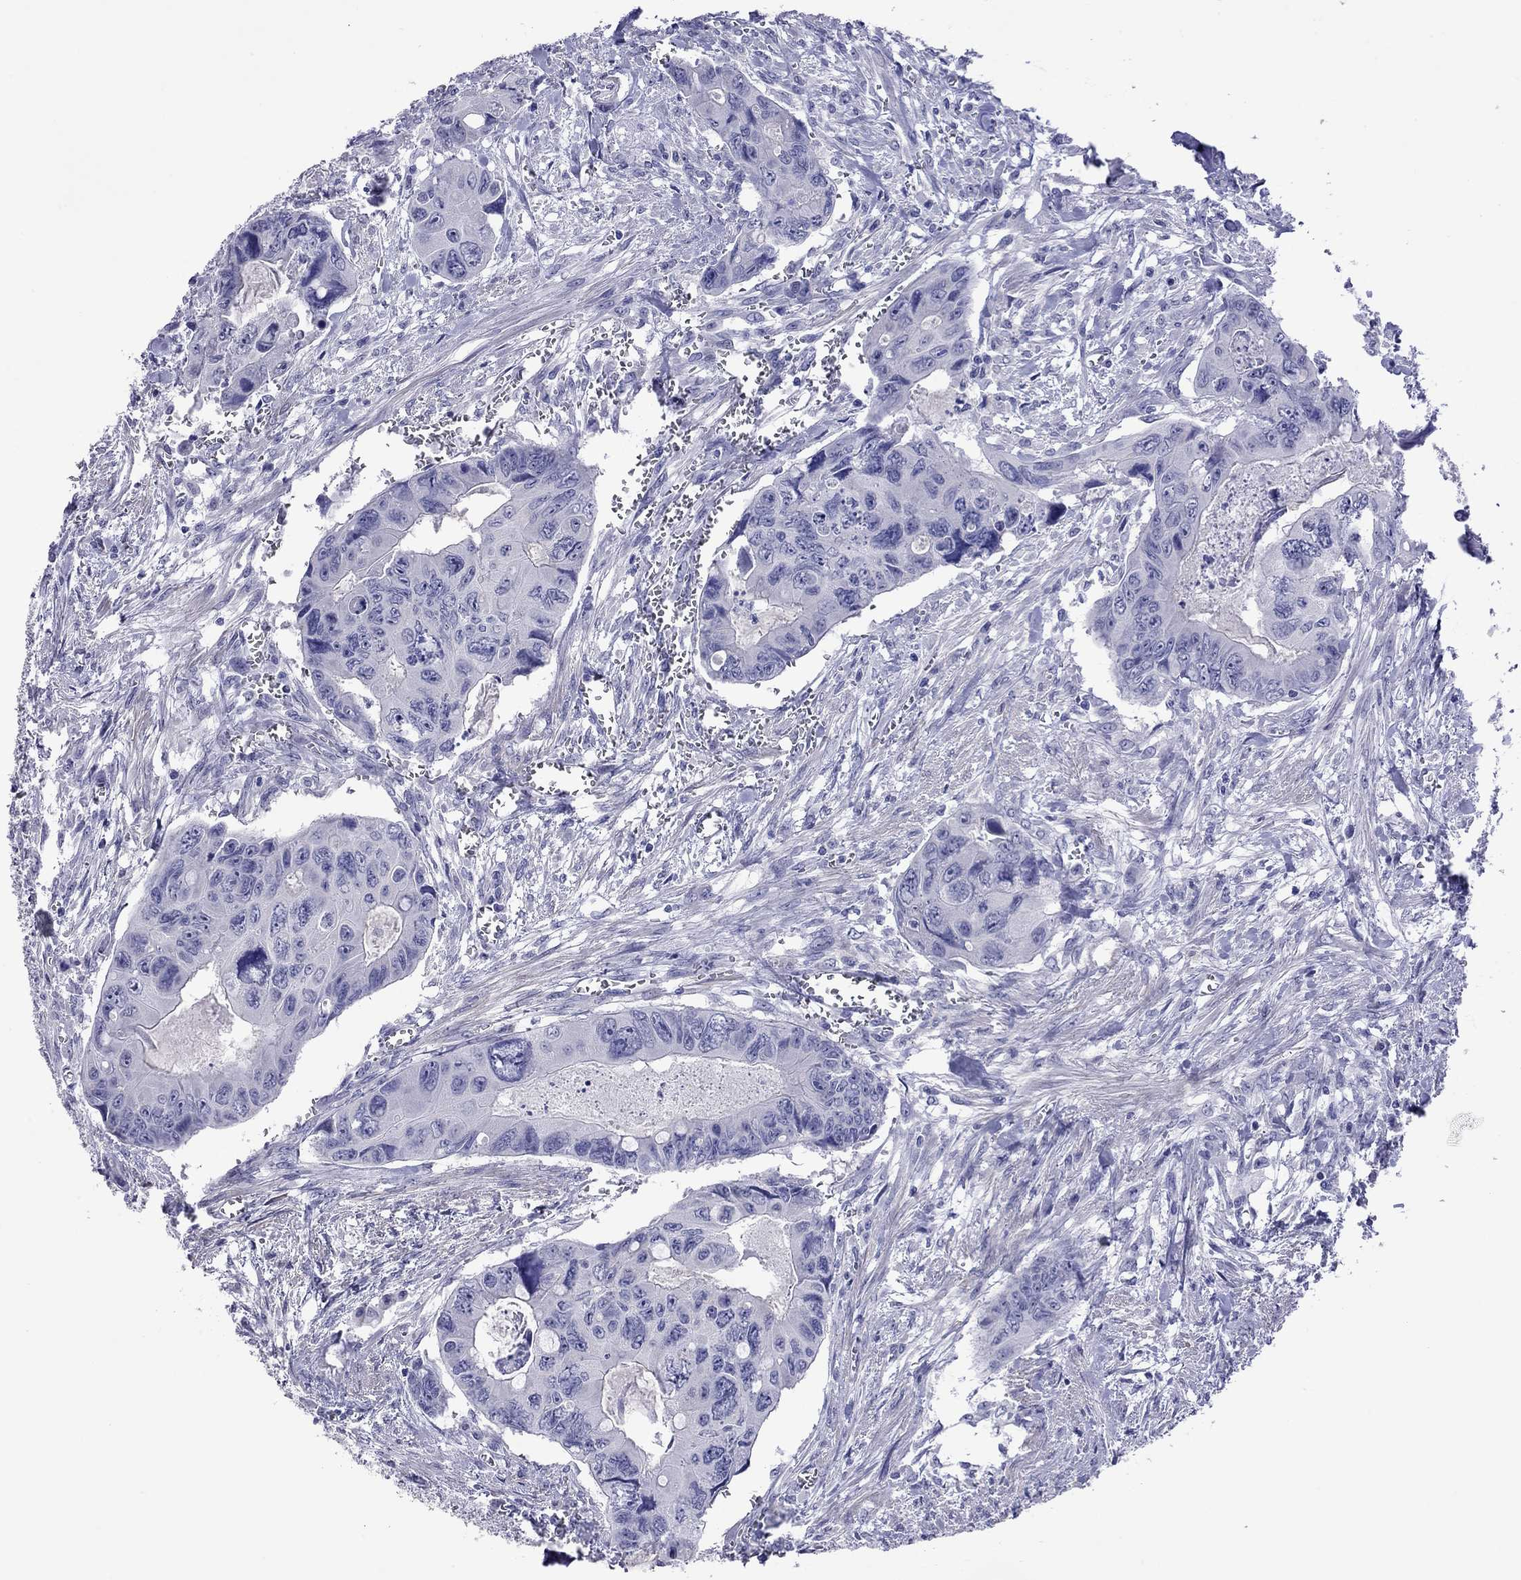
{"staining": {"intensity": "negative", "quantity": "none", "location": "none"}, "tissue": "colorectal cancer", "cell_type": "Tumor cells", "image_type": "cancer", "snomed": [{"axis": "morphology", "description": "Adenocarcinoma, NOS"}, {"axis": "topography", "description": "Rectum"}], "caption": "The image reveals no significant expression in tumor cells of colorectal adenocarcinoma.", "gene": "KIAA2012", "patient": {"sex": "male", "age": 62}}